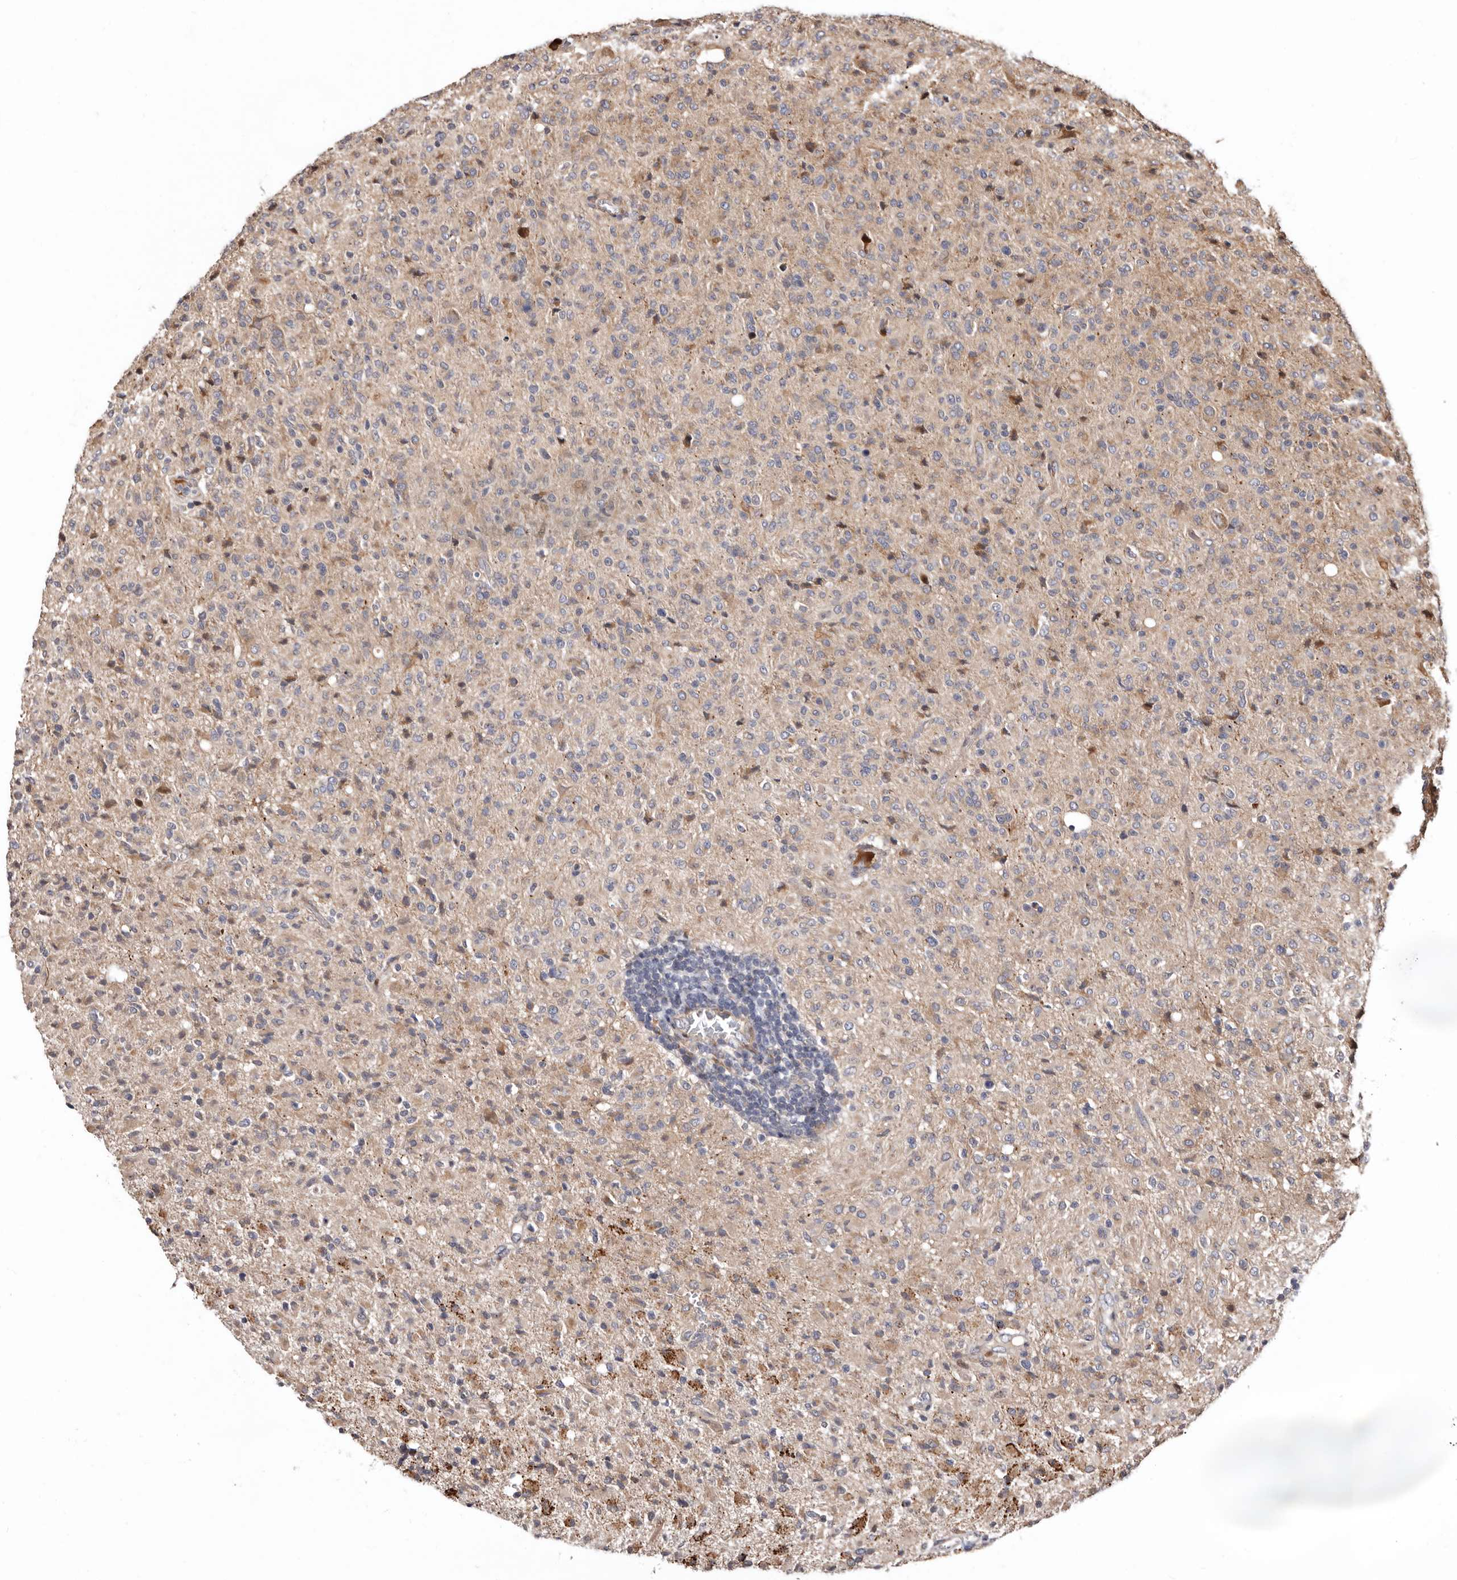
{"staining": {"intensity": "weak", "quantity": "<25%", "location": "cytoplasmic/membranous"}, "tissue": "glioma", "cell_type": "Tumor cells", "image_type": "cancer", "snomed": [{"axis": "morphology", "description": "Glioma, malignant, High grade"}, {"axis": "topography", "description": "Brain"}], "caption": "Tumor cells show no significant expression in malignant glioma (high-grade).", "gene": "WEE2", "patient": {"sex": "female", "age": 57}}